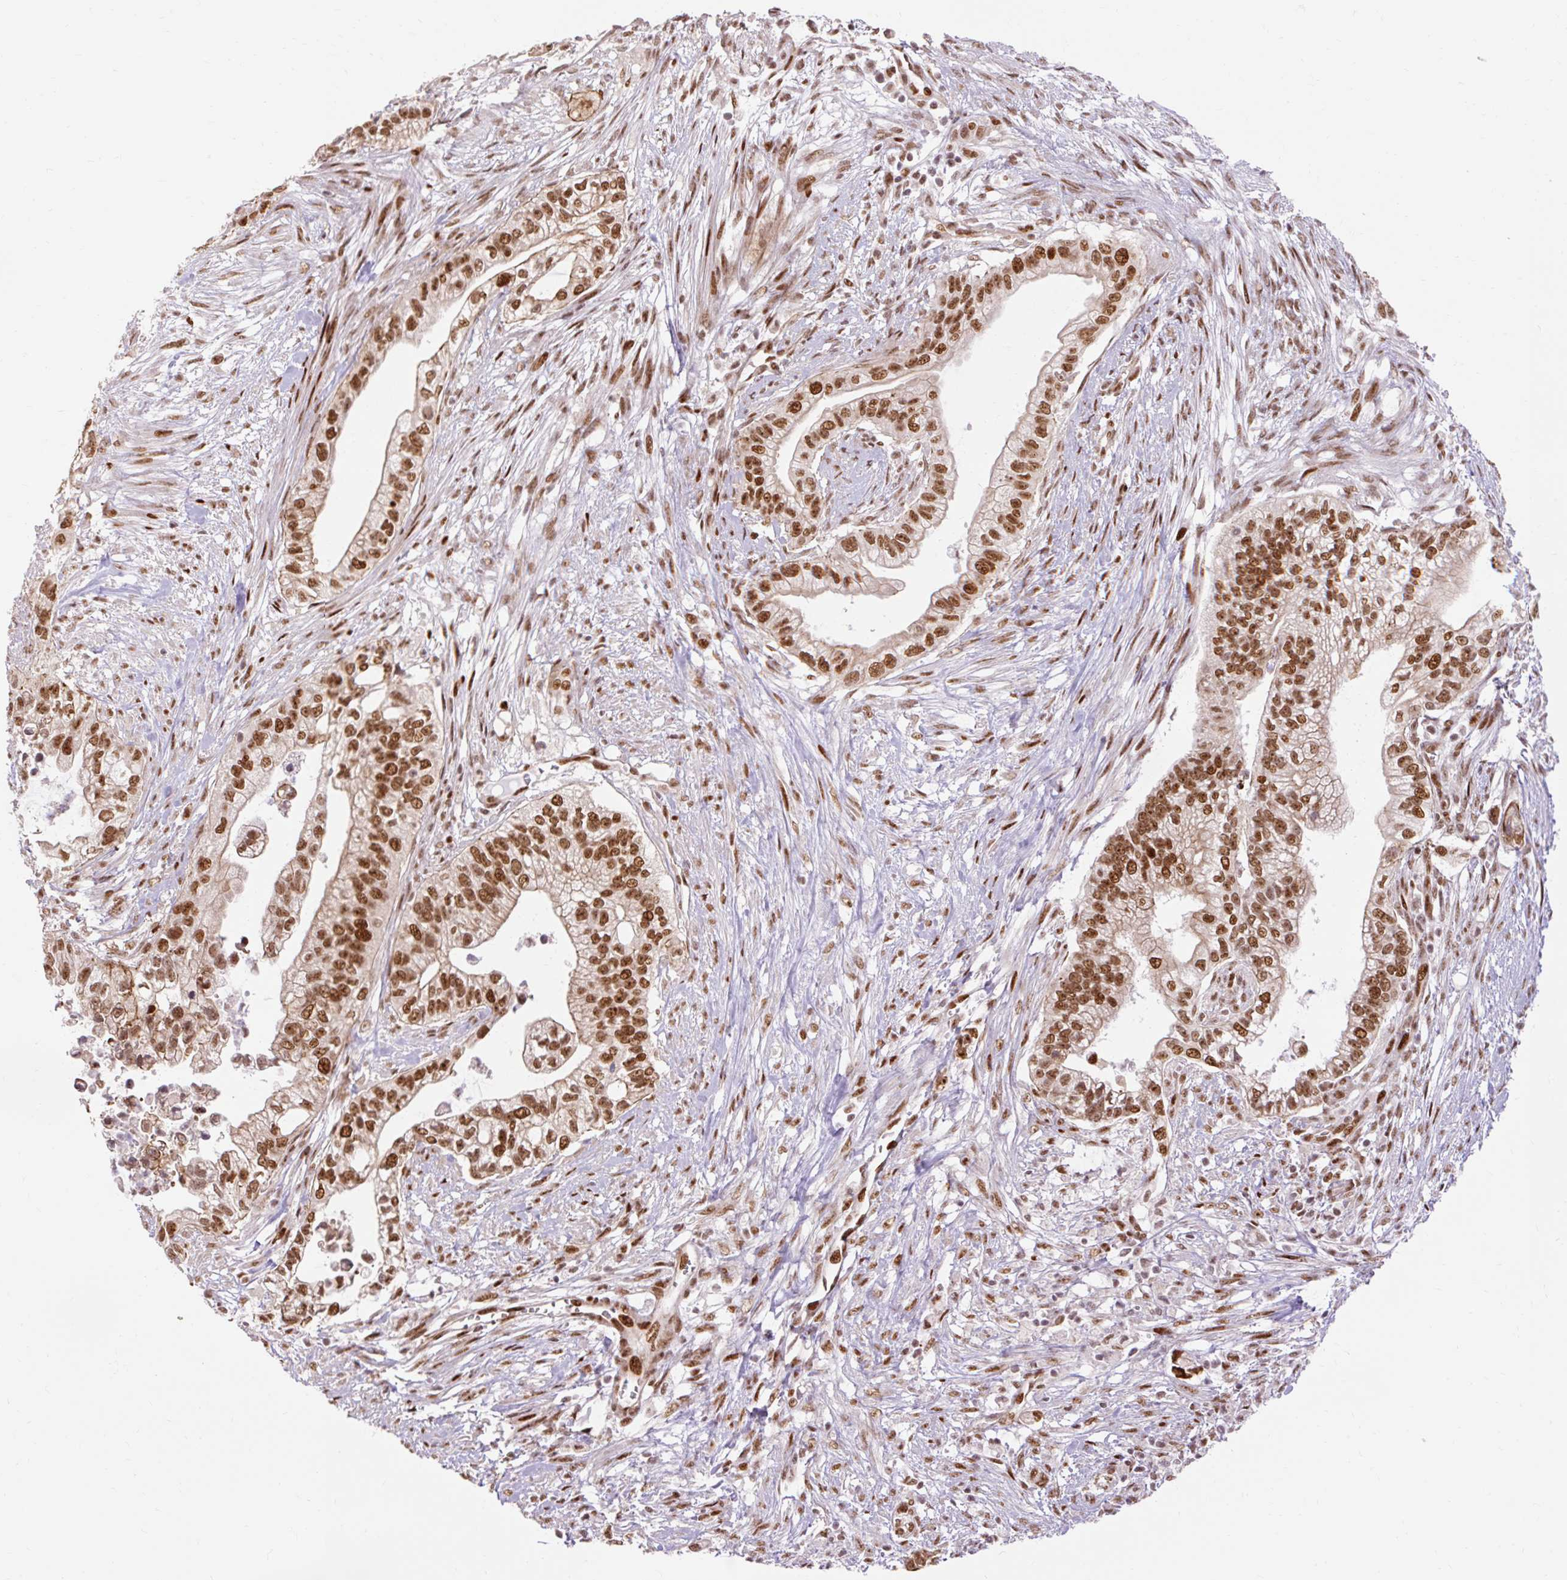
{"staining": {"intensity": "strong", "quantity": ">75%", "location": "nuclear"}, "tissue": "pancreatic cancer", "cell_type": "Tumor cells", "image_type": "cancer", "snomed": [{"axis": "morphology", "description": "Adenocarcinoma, NOS"}, {"axis": "topography", "description": "Pancreas"}], "caption": "Immunohistochemical staining of pancreatic cancer displays high levels of strong nuclear expression in approximately >75% of tumor cells. The staining was performed using DAB (3,3'-diaminobenzidine), with brown indicating positive protein expression. Nuclei are stained blue with hematoxylin.", "gene": "MECOM", "patient": {"sex": "male", "age": 70}}